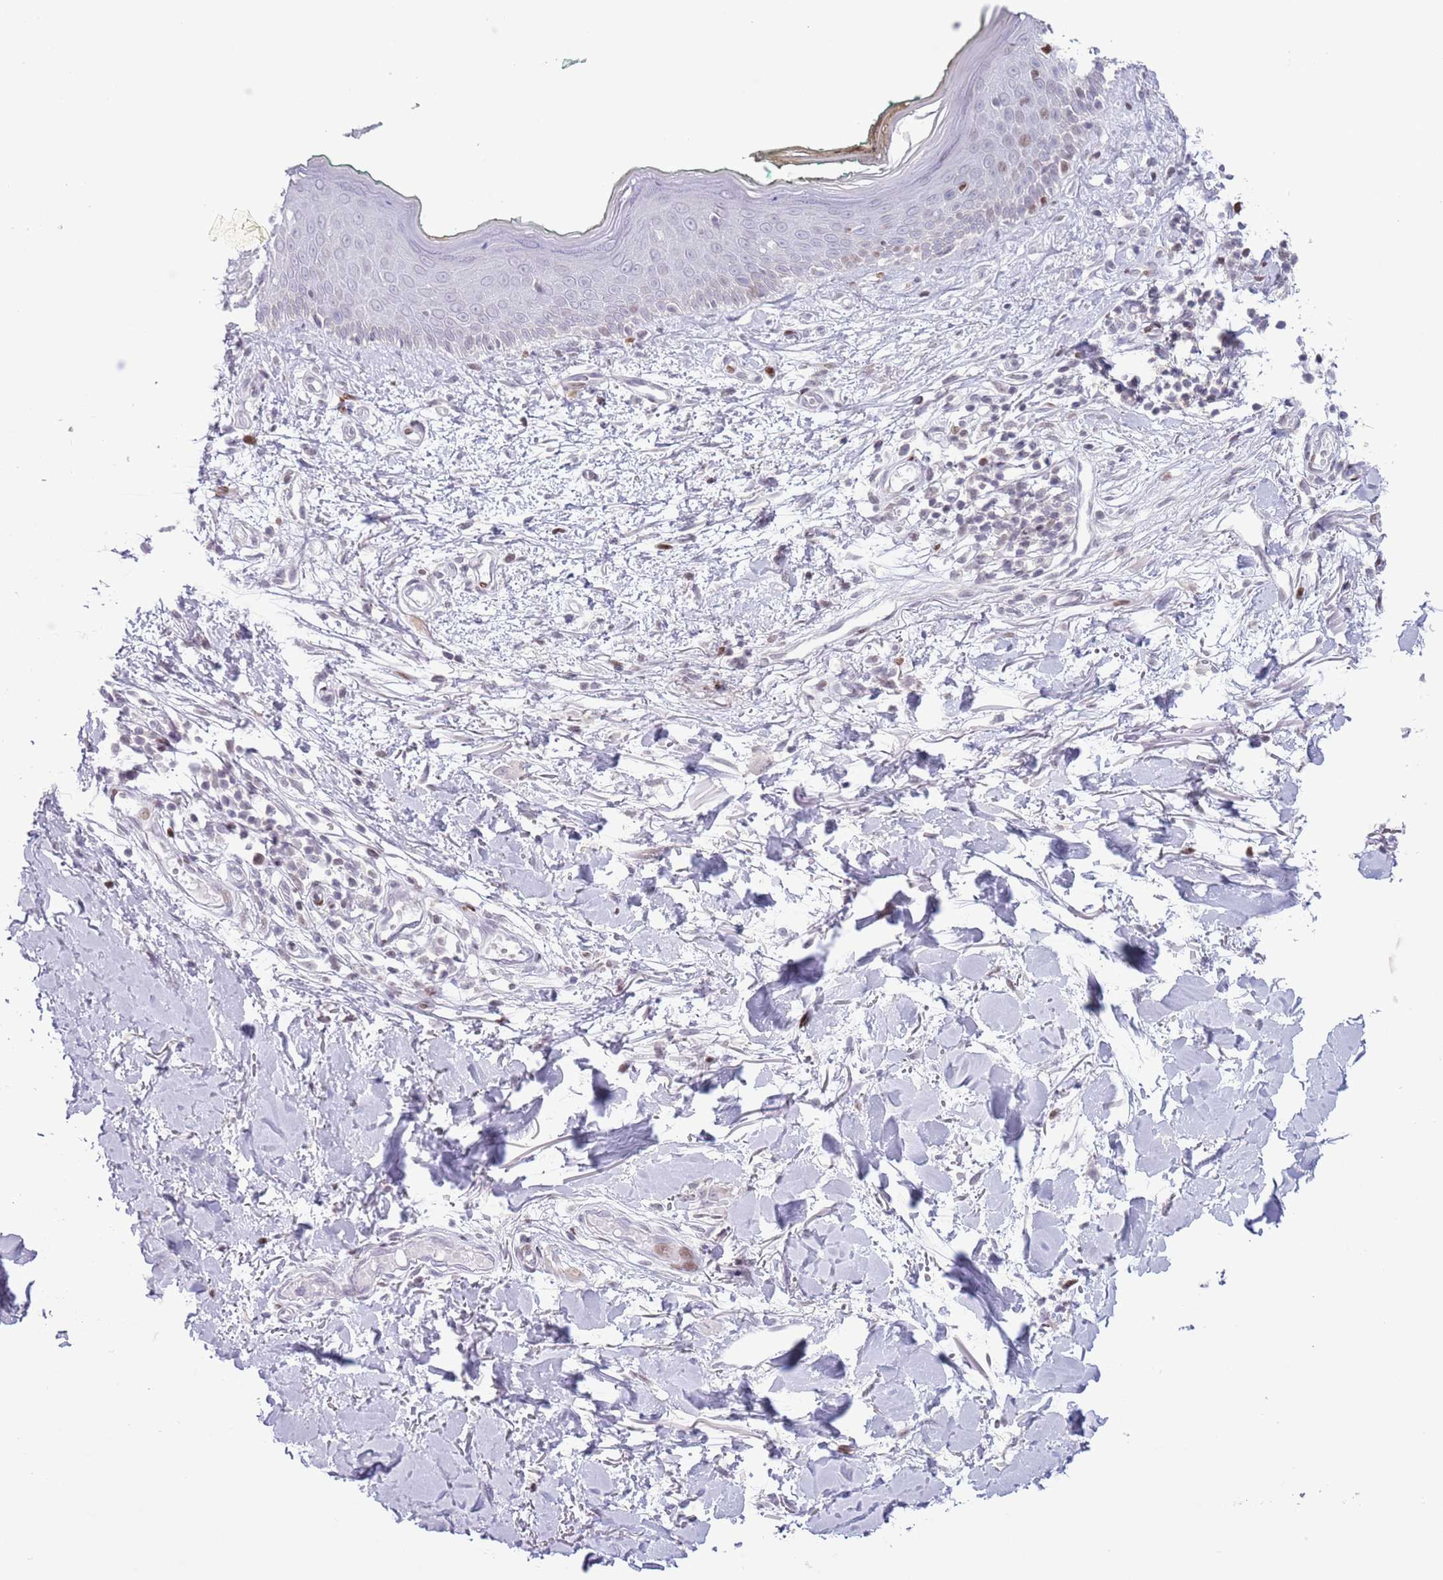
{"staining": {"intensity": "weak", "quantity": ">75%", "location": "nuclear"}, "tissue": "skin", "cell_type": "Fibroblasts", "image_type": "normal", "snomed": [{"axis": "morphology", "description": "Normal tissue, NOS"}, {"axis": "morphology", "description": "Malignant melanoma, NOS"}, {"axis": "topography", "description": "Skin"}], "caption": "Skin stained for a protein reveals weak nuclear positivity in fibroblasts. (DAB IHC with brightfield microscopy, high magnification).", "gene": "MFSD10", "patient": {"sex": "male", "age": 62}}